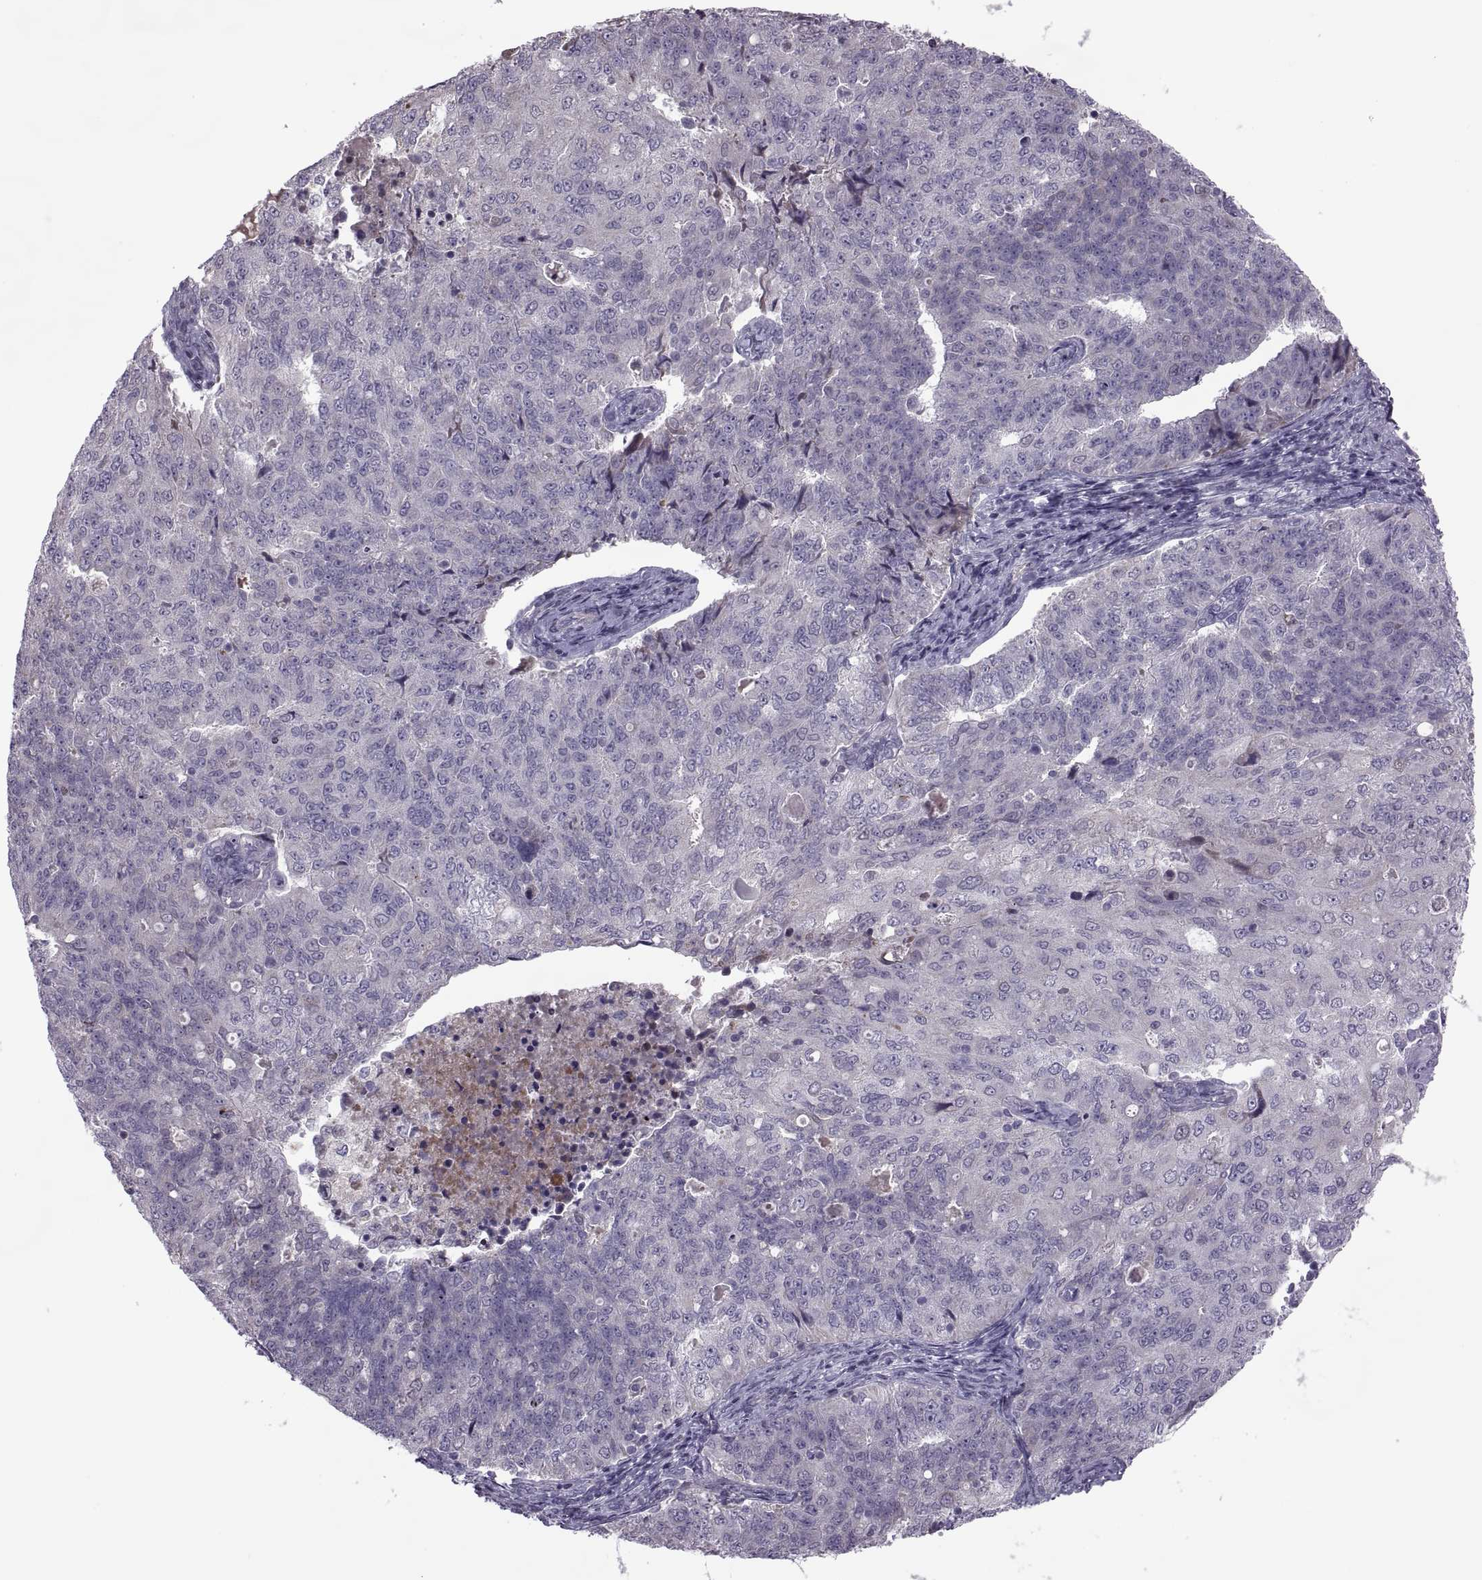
{"staining": {"intensity": "negative", "quantity": "none", "location": "none"}, "tissue": "endometrial cancer", "cell_type": "Tumor cells", "image_type": "cancer", "snomed": [{"axis": "morphology", "description": "Adenocarcinoma, NOS"}, {"axis": "topography", "description": "Endometrium"}], "caption": "Immunohistochemical staining of human endometrial cancer (adenocarcinoma) shows no significant expression in tumor cells.", "gene": "ODF3", "patient": {"sex": "female", "age": 43}}